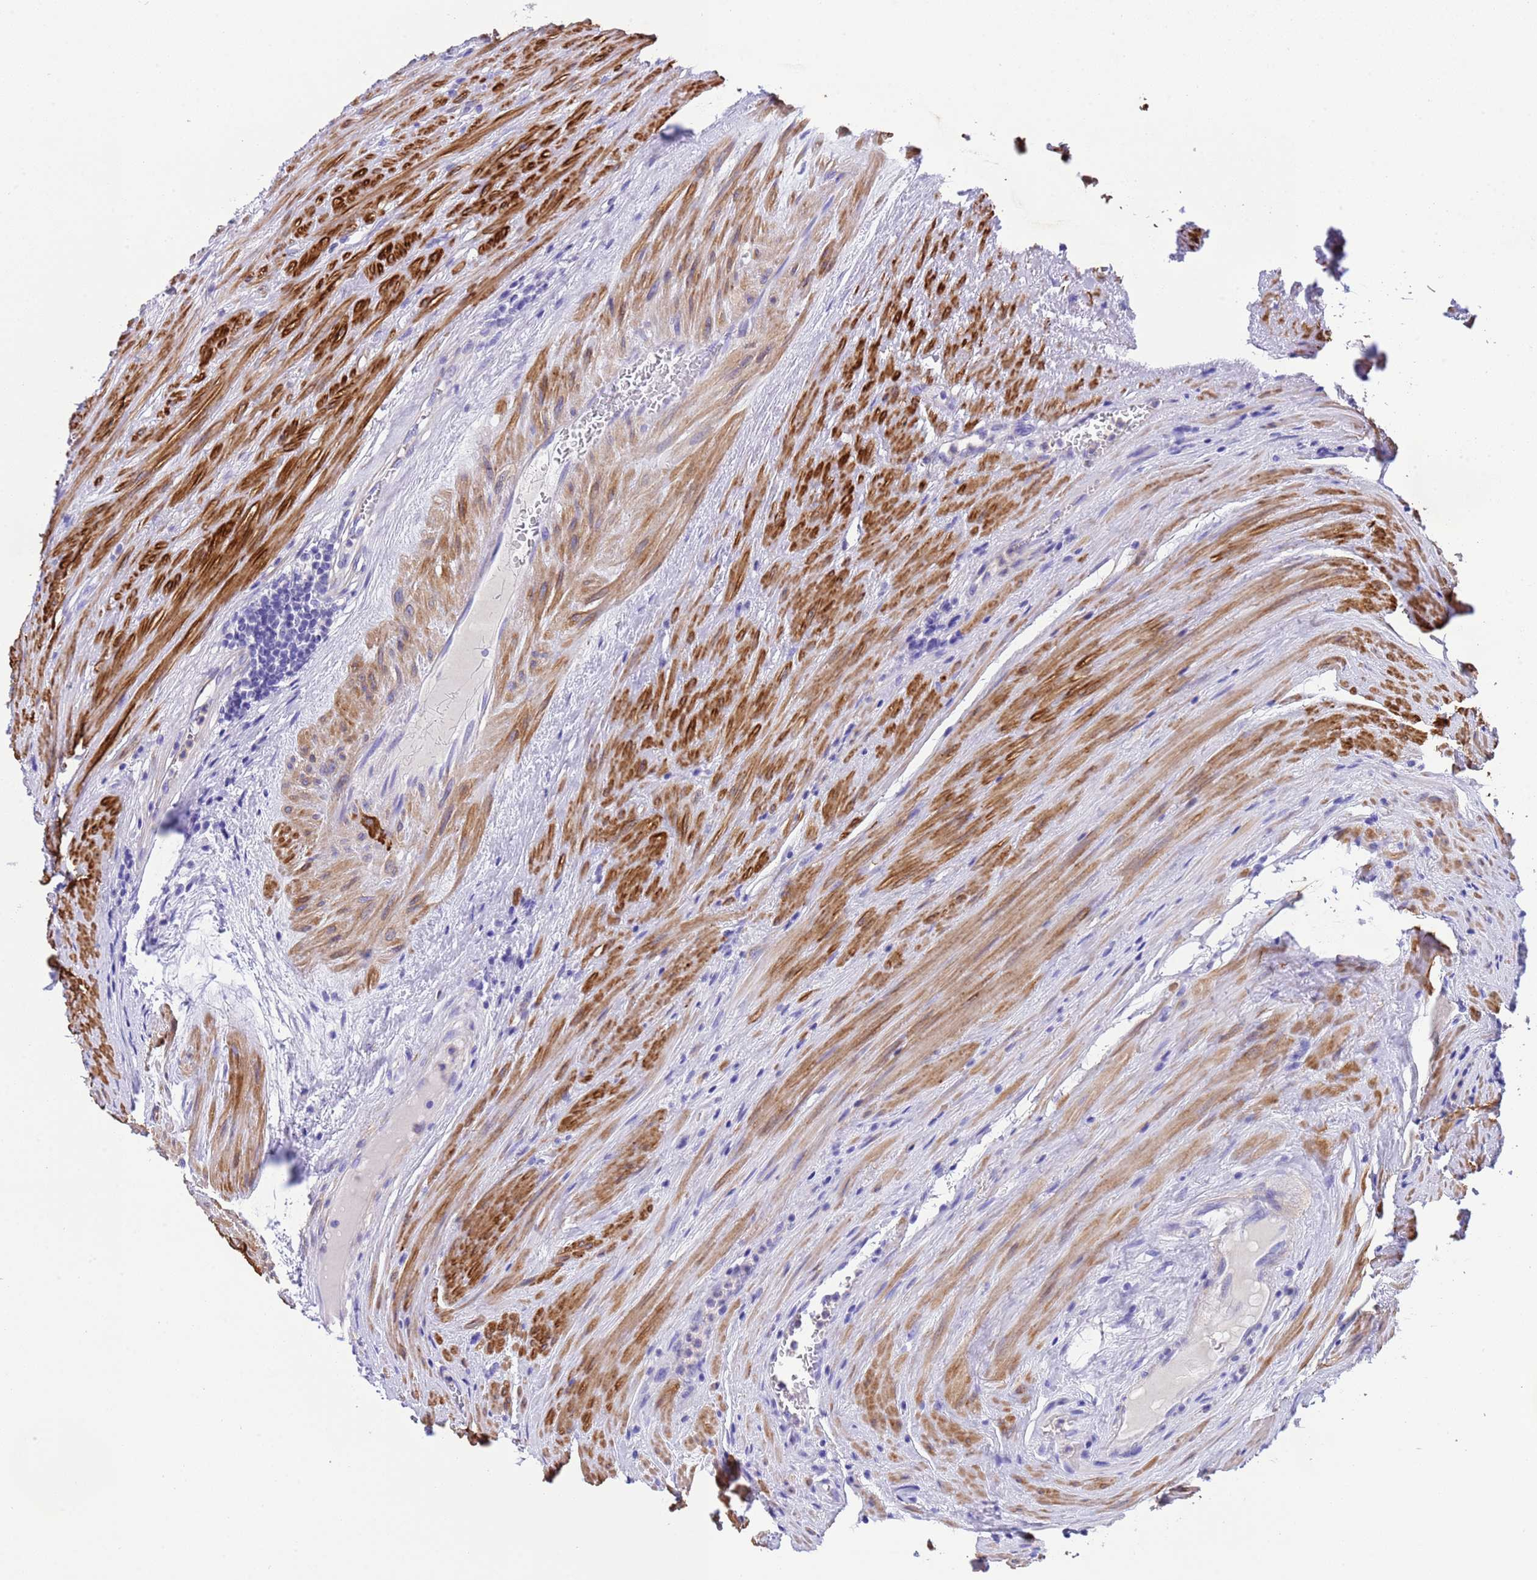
{"staining": {"intensity": "negative", "quantity": "none", "location": "none"}, "tissue": "prostate cancer", "cell_type": "Tumor cells", "image_type": "cancer", "snomed": [{"axis": "morphology", "description": "Adenocarcinoma, High grade"}, {"axis": "topography", "description": "Prostate"}], "caption": "DAB immunohistochemical staining of human prostate cancer shows no significant positivity in tumor cells.", "gene": "USP38", "patient": {"sex": "male", "age": 69}}